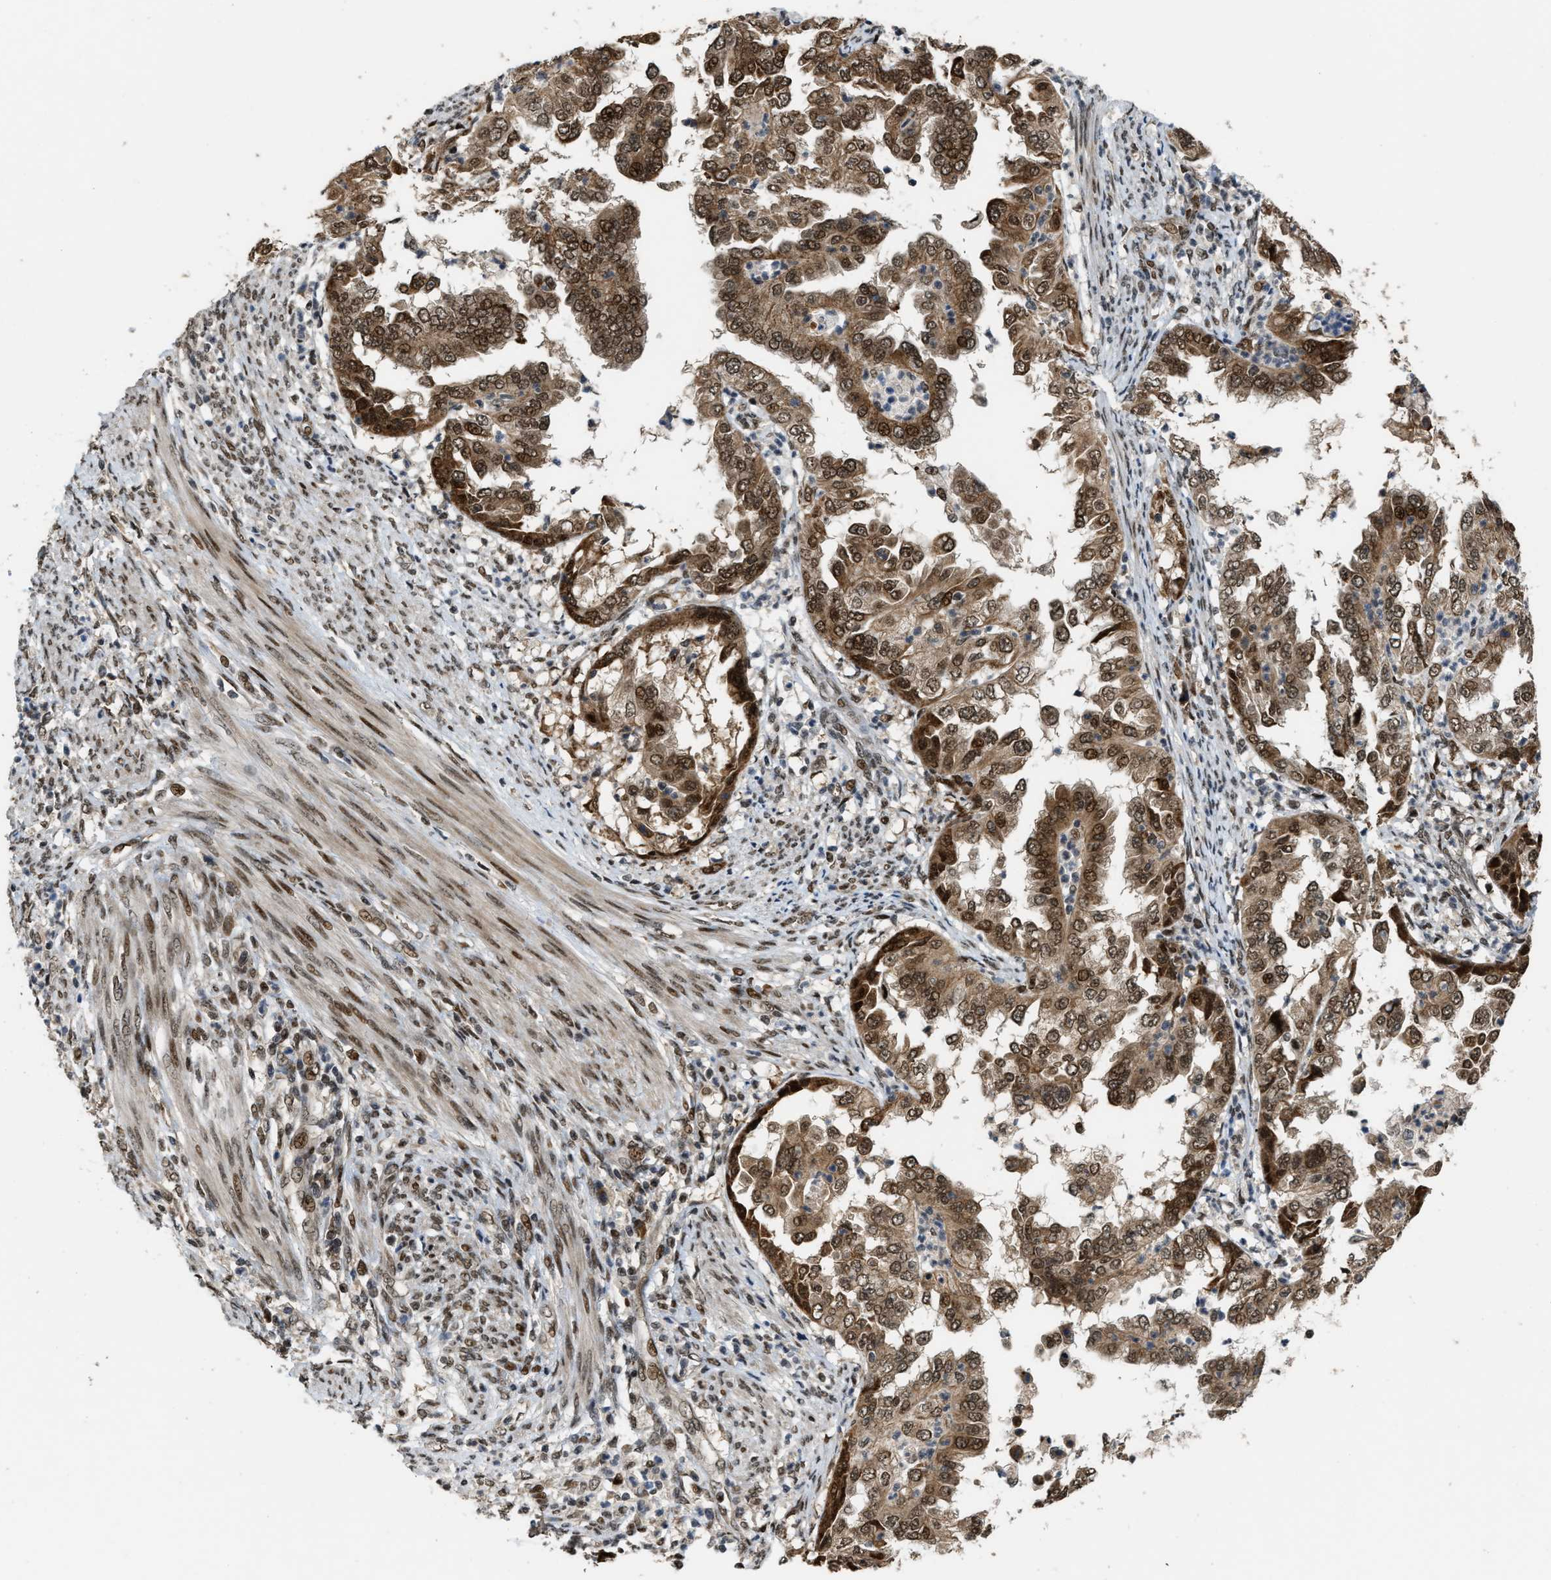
{"staining": {"intensity": "moderate", "quantity": ">75%", "location": "cytoplasmic/membranous,nuclear"}, "tissue": "endometrial cancer", "cell_type": "Tumor cells", "image_type": "cancer", "snomed": [{"axis": "morphology", "description": "Adenocarcinoma, NOS"}, {"axis": "topography", "description": "Endometrium"}], "caption": "The photomicrograph demonstrates immunohistochemical staining of endometrial cancer (adenocarcinoma). There is moderate cytoplasmic/membranous and nuclear positivity is identified in approximately >75% of tumor cells.", "gene": "SERTAD2", "patient": {"sex": "female", "age": 85}}